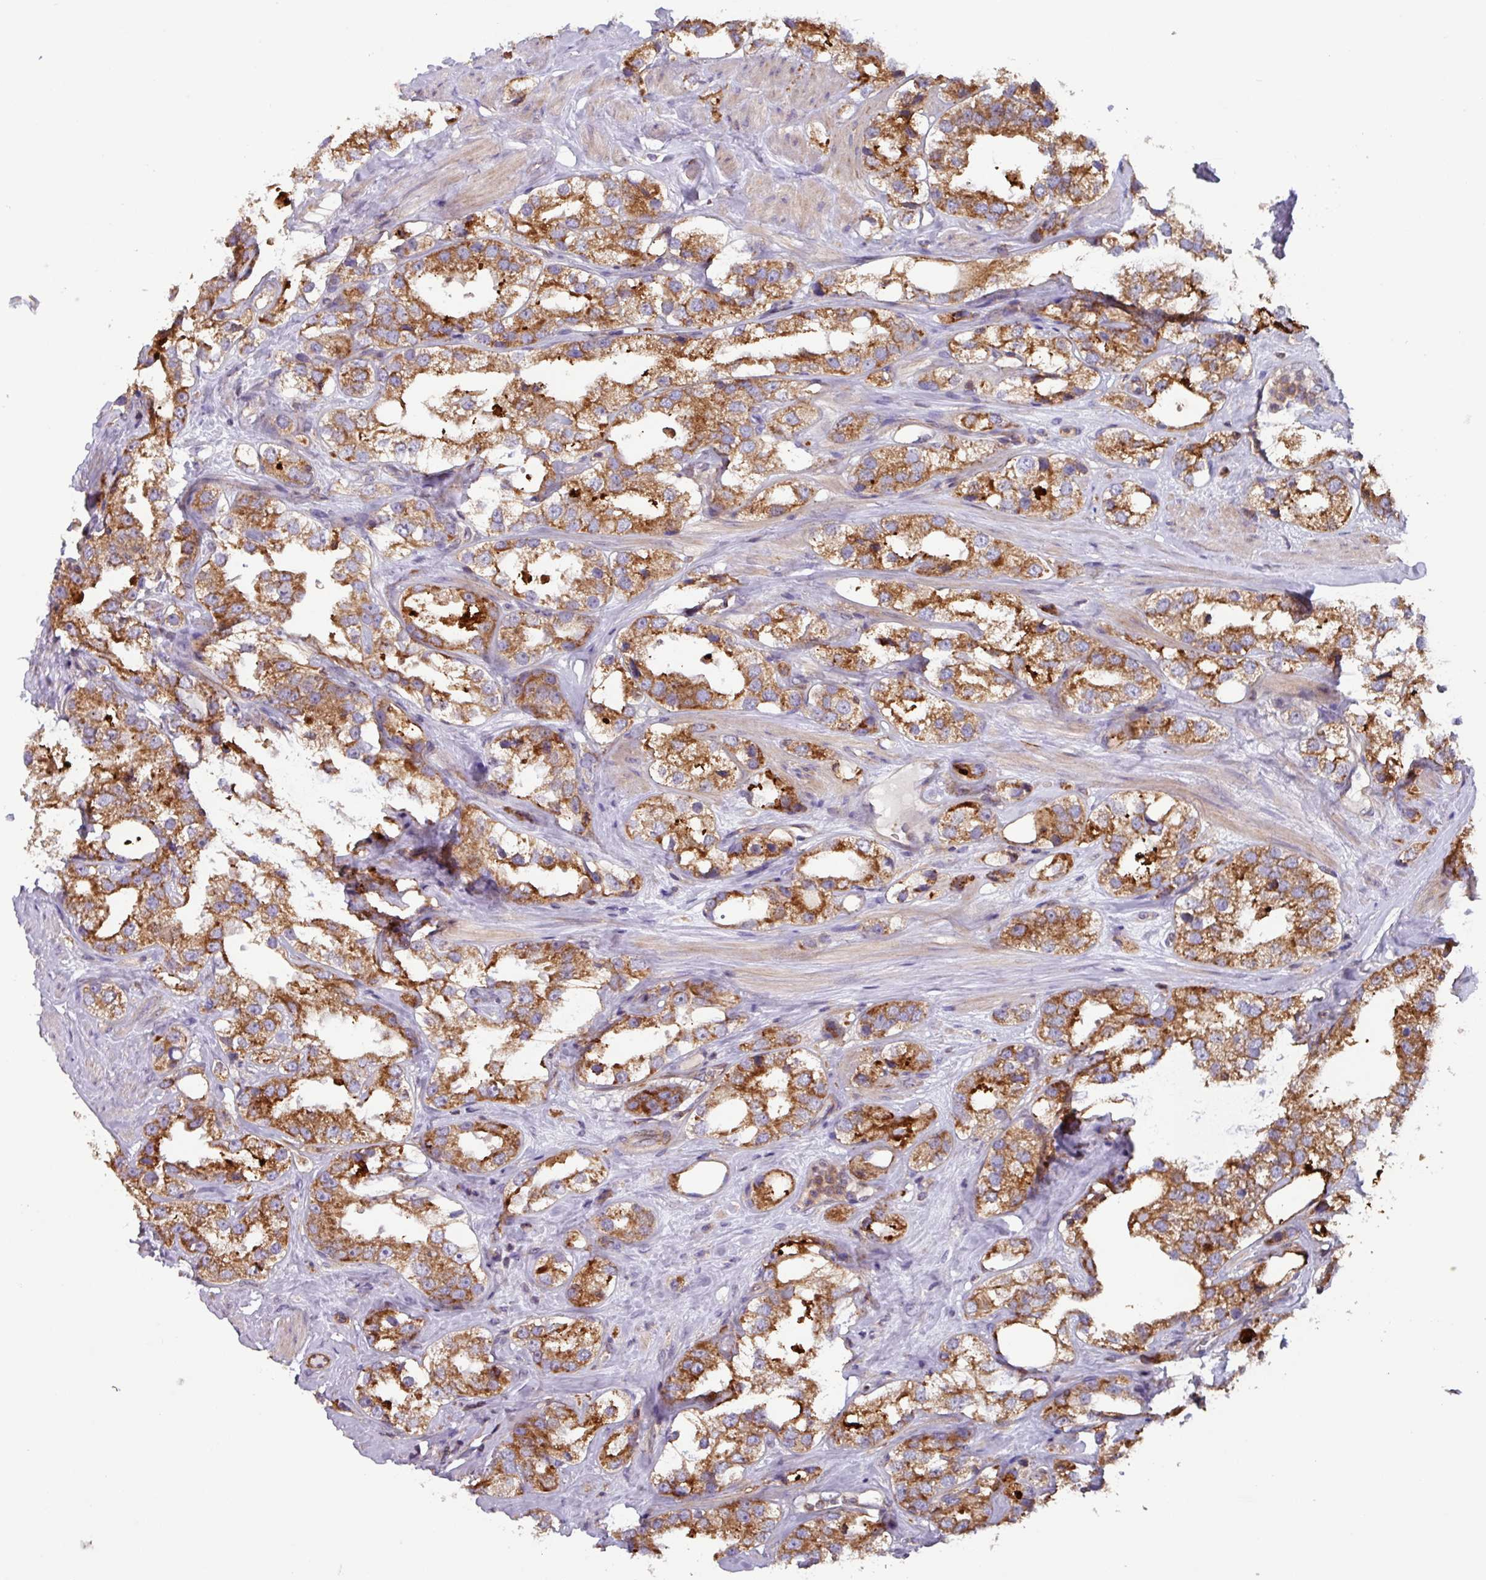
{"staining": {"intensity": "strong", "quantity": ">75%", "location": "cytoplasmic/membranous"}, "tissue": "prostate cancer", "cell_type": "Tumor cells", "image_type": "cancer", "snomed": [{"axis": "morphology", "description": "Adenocarcinoma, NOS"}, {"axis": "topography", "description": "Prostate"}], "caption": "Immunohistochemical staining of human prostate adenocarcinoma demonstrates strong cytoplasmic/membranous protein staining in approximately >75% of tumor cells.", "gene": "PLEKHD1", "patient": {"sex": "male", "age": 79}}